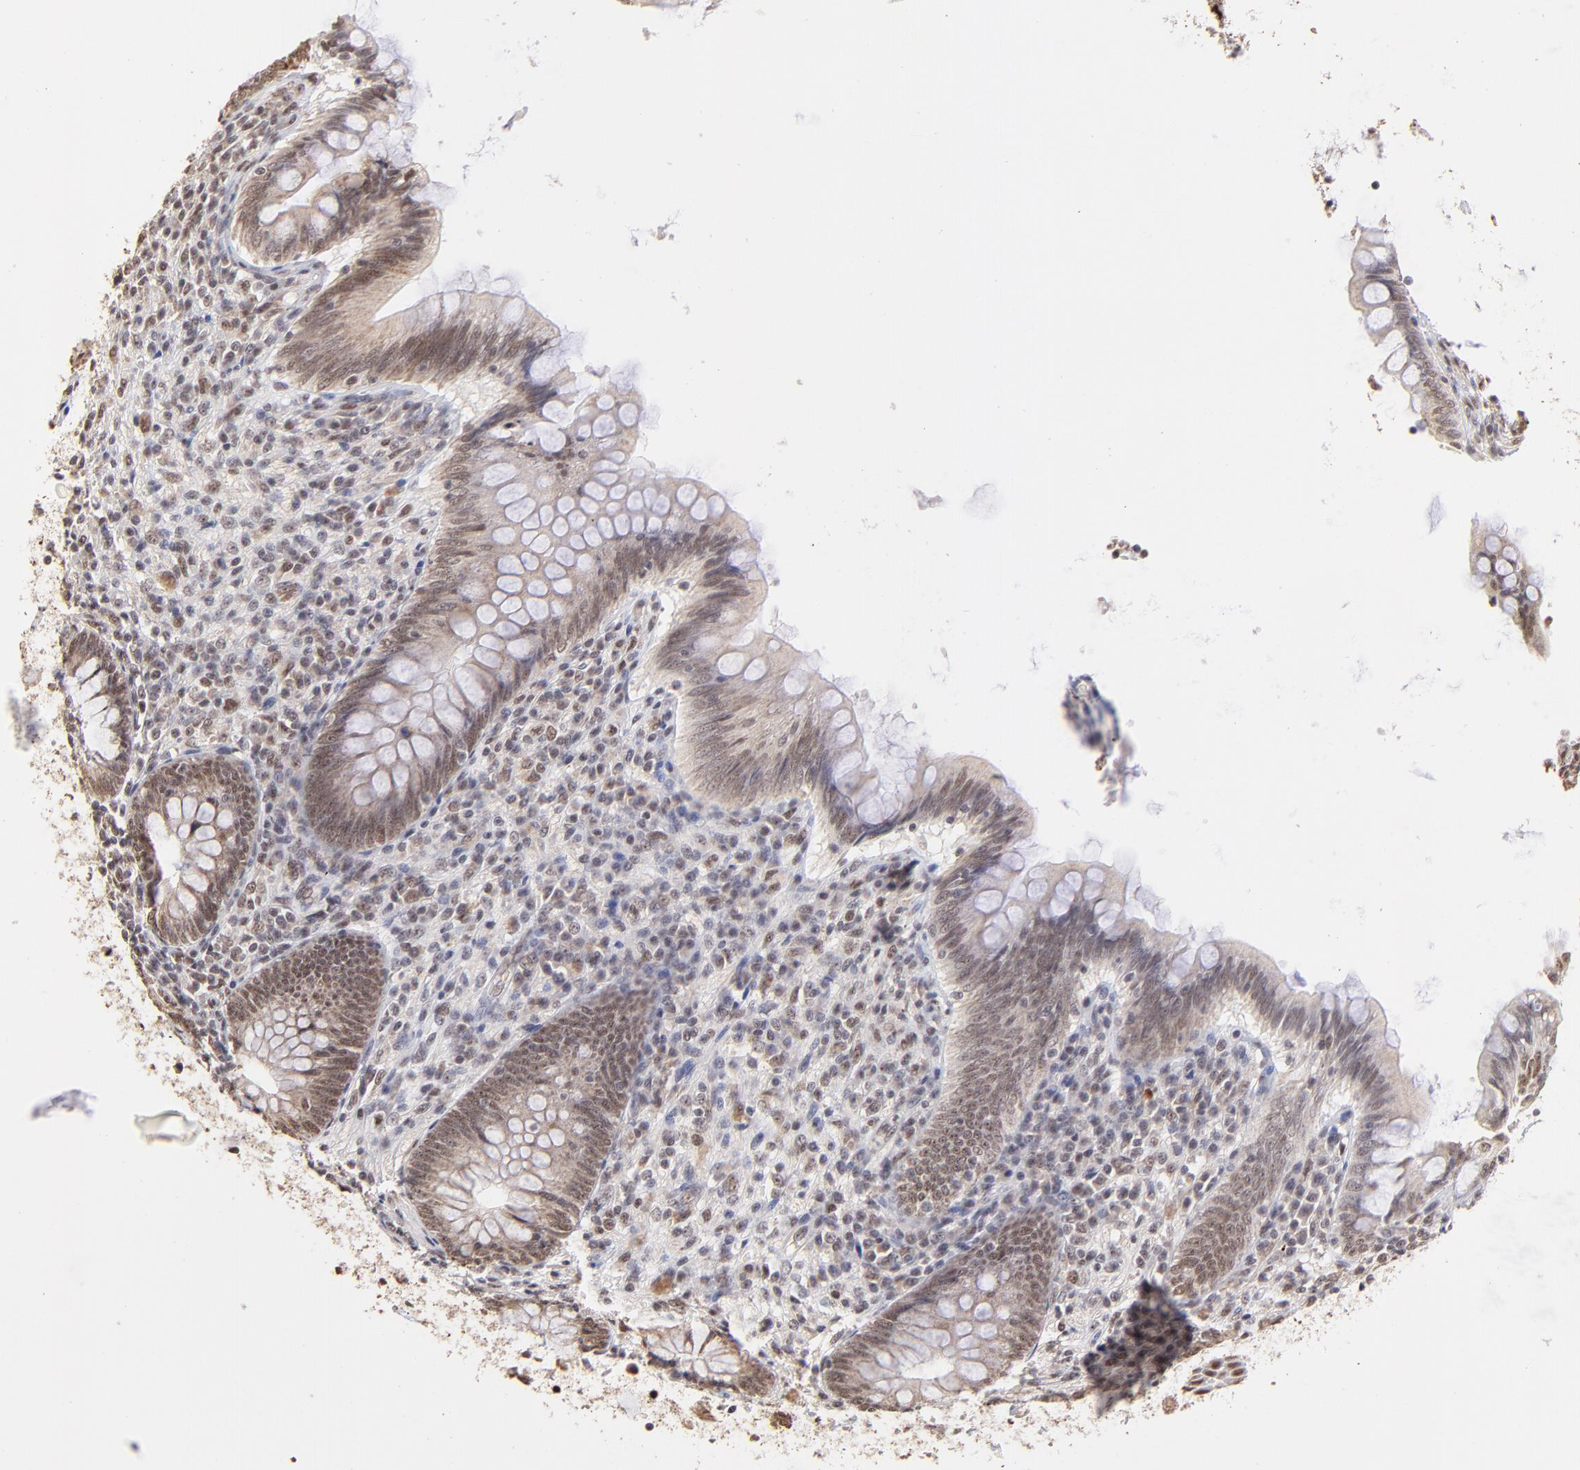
{"staining": {"intensity": "weak", "quantity": ">75%", "location": "nuclear"}, "tissue": "appendix", "cell_type": "Glandular cells", "image_type": "normal", "snomed": [{"axis": "morphology", "description": "Normal tissue, NOS"}, {"axis": "topography", "description": "Appendix"}], "caption": "Immunohistochemical staining of unremarkable human appendix demonstrates >75% levels of weak nuclear protein staining in about >75% of glandular cells.", "gene": "ZNF670", "patient": {"sex": "female", "age": 66}}